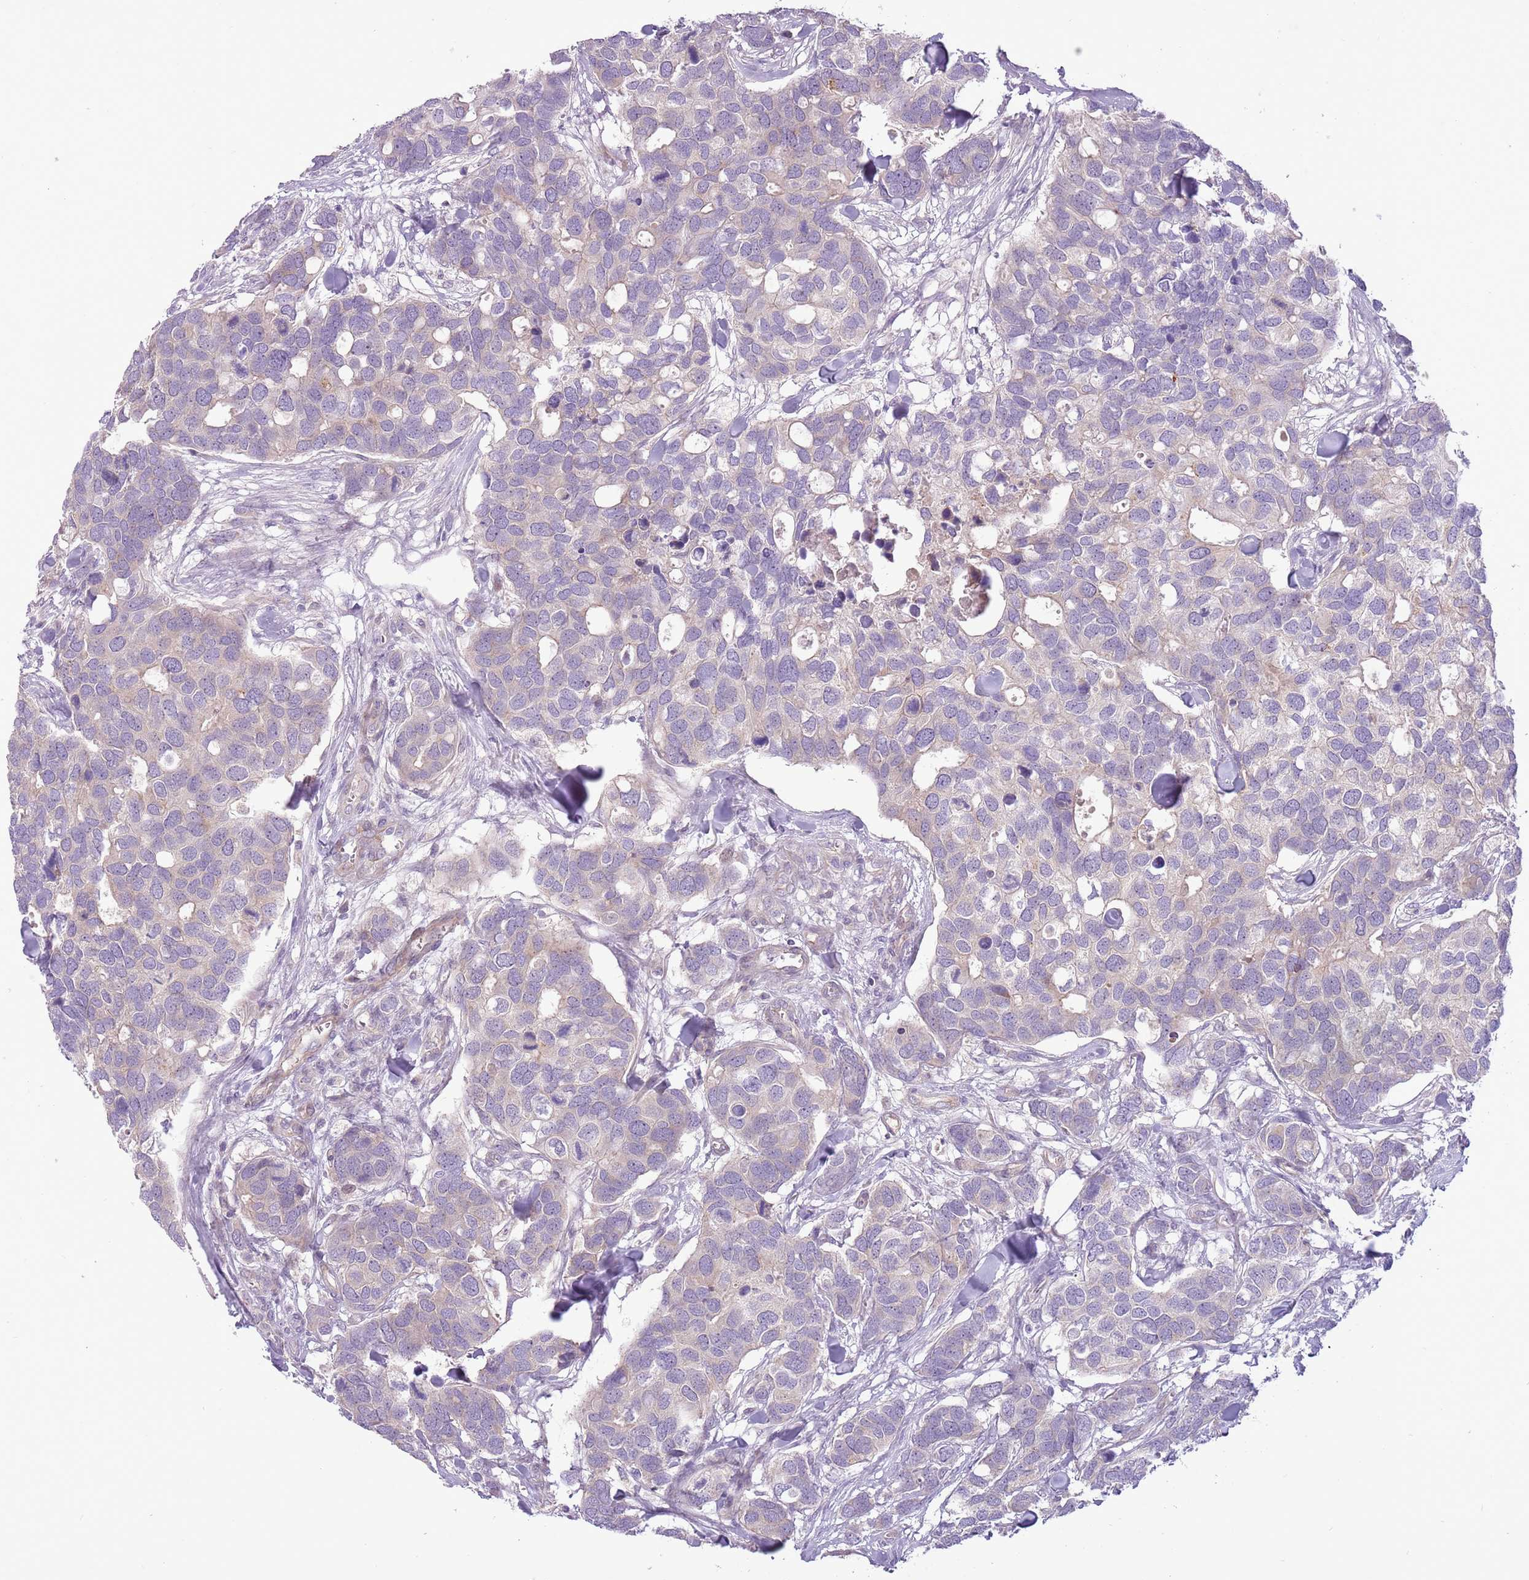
{"staining": {"intensity": "weak", "quantity": "<25%", "location": "cytoplasmic/membranous"}, "tissue": "breast cancer", "cell_type": "Tumor cells", "image_type": "cancer", "snomed": [{"axis": "morphology", "description": "Duct carcinoma"}, {"axis": "topography", "description": "Breast"}], "caption": "An IHC histopathology image of intraductal carcinoma (breast) is shown. There is no staining in tumor cells of intraductal carcinoma (breast).", "gene": "MRO", "patient": {"sex": "female", "age": 83}}